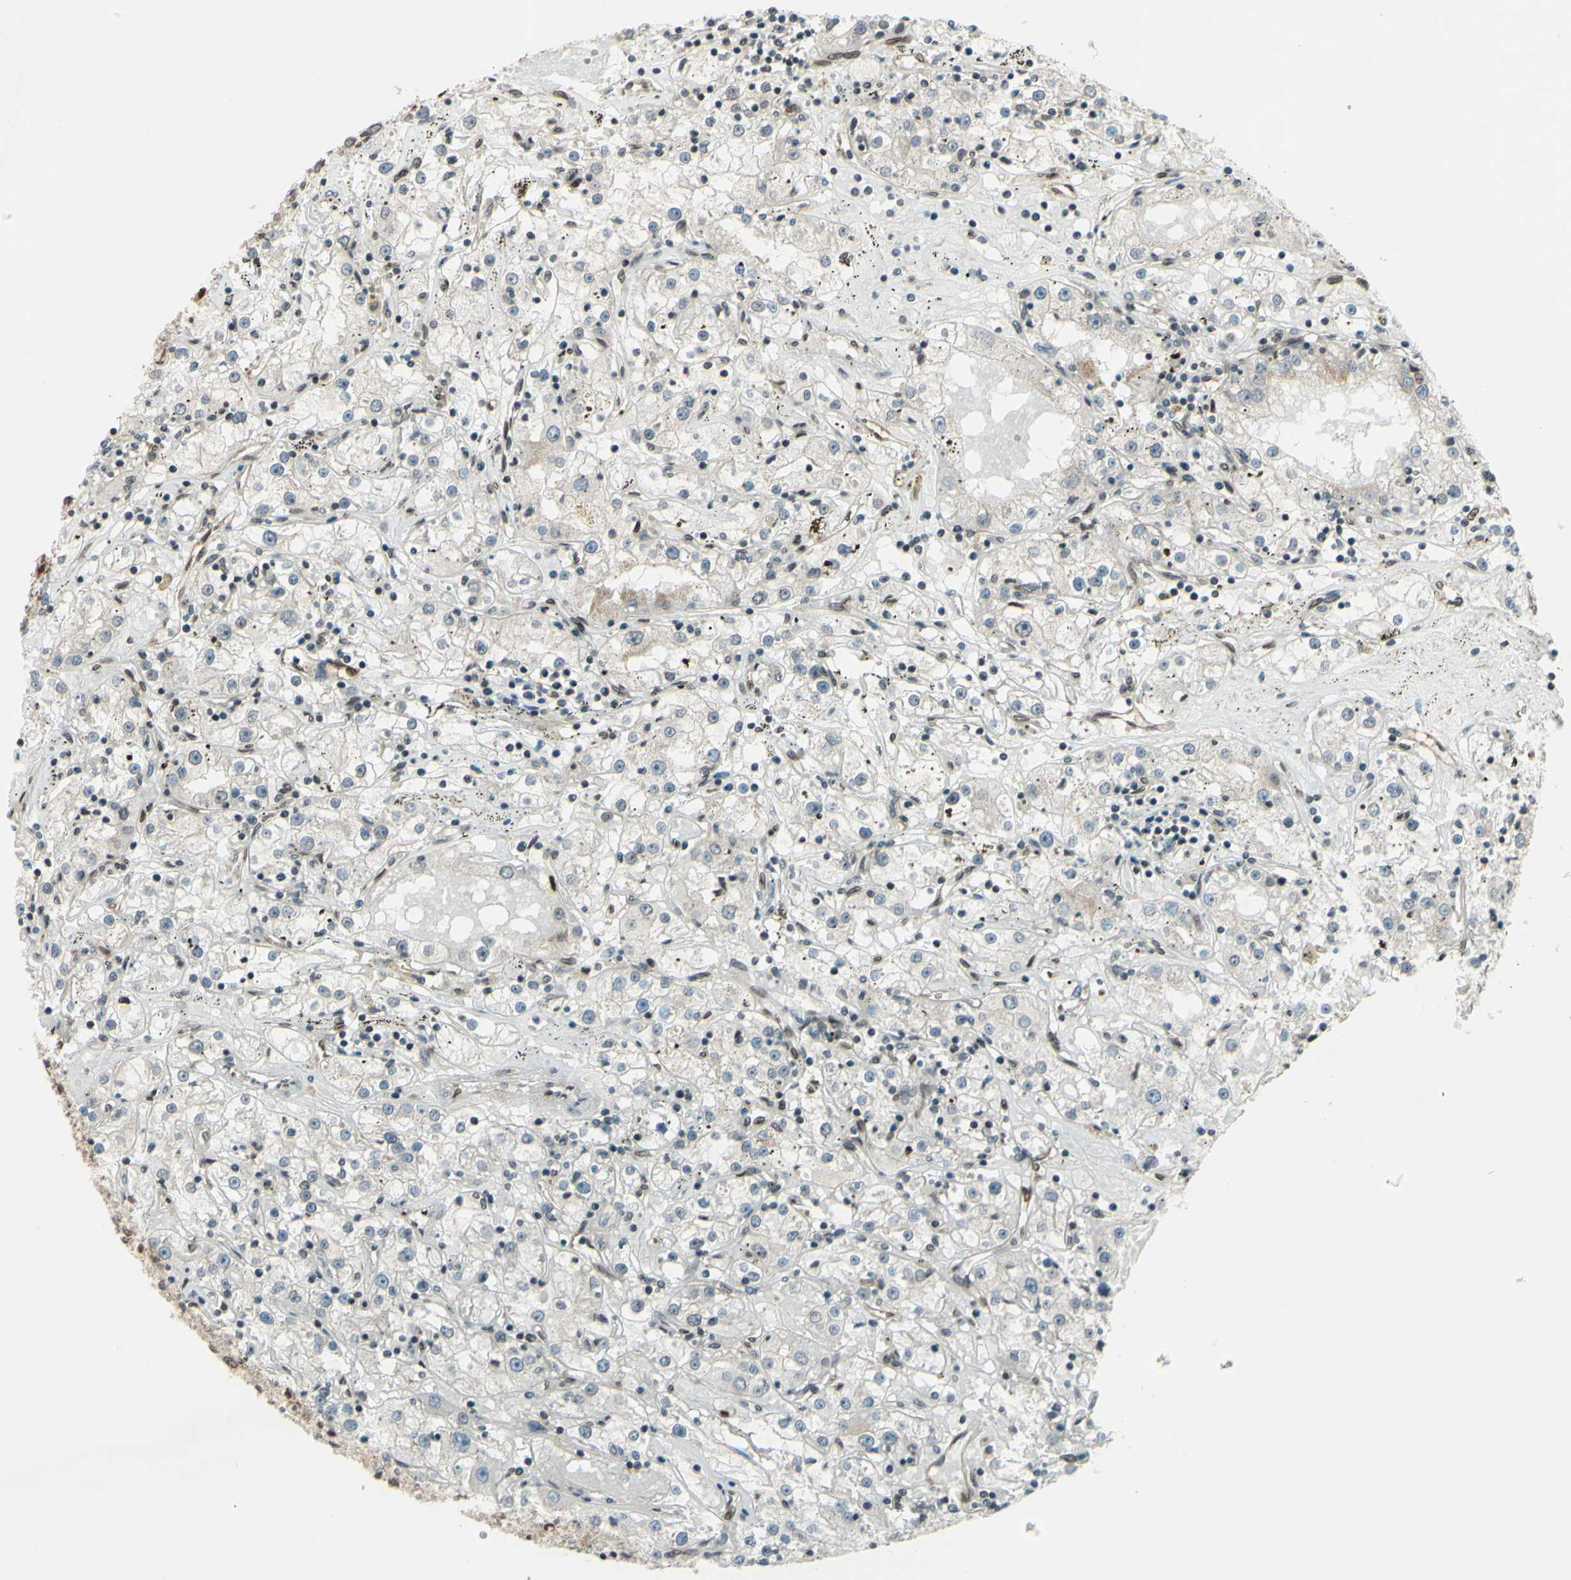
{"staining": {"intensity": "negative", "quantity": "none", "location": "none"}, "tissue": "renal cancer", "cell_type": "Tumor cells", "image_type": "cancer", "snomed": [{"axis": "morphology", "description": "Adenocarcinoma, NOS"}, {"axis": "topography", "description": "Kidney"}], "caption": "This histopathology image is of renal cancer (adenocarcinoma) stained with immunohistochemistry (IHC) to label a protein in brown with the nuclei are counter-stained blue. There is no staining in tumor cells.", "gene": "MLF2", "patient": {"sex": "male", "age": 56}}